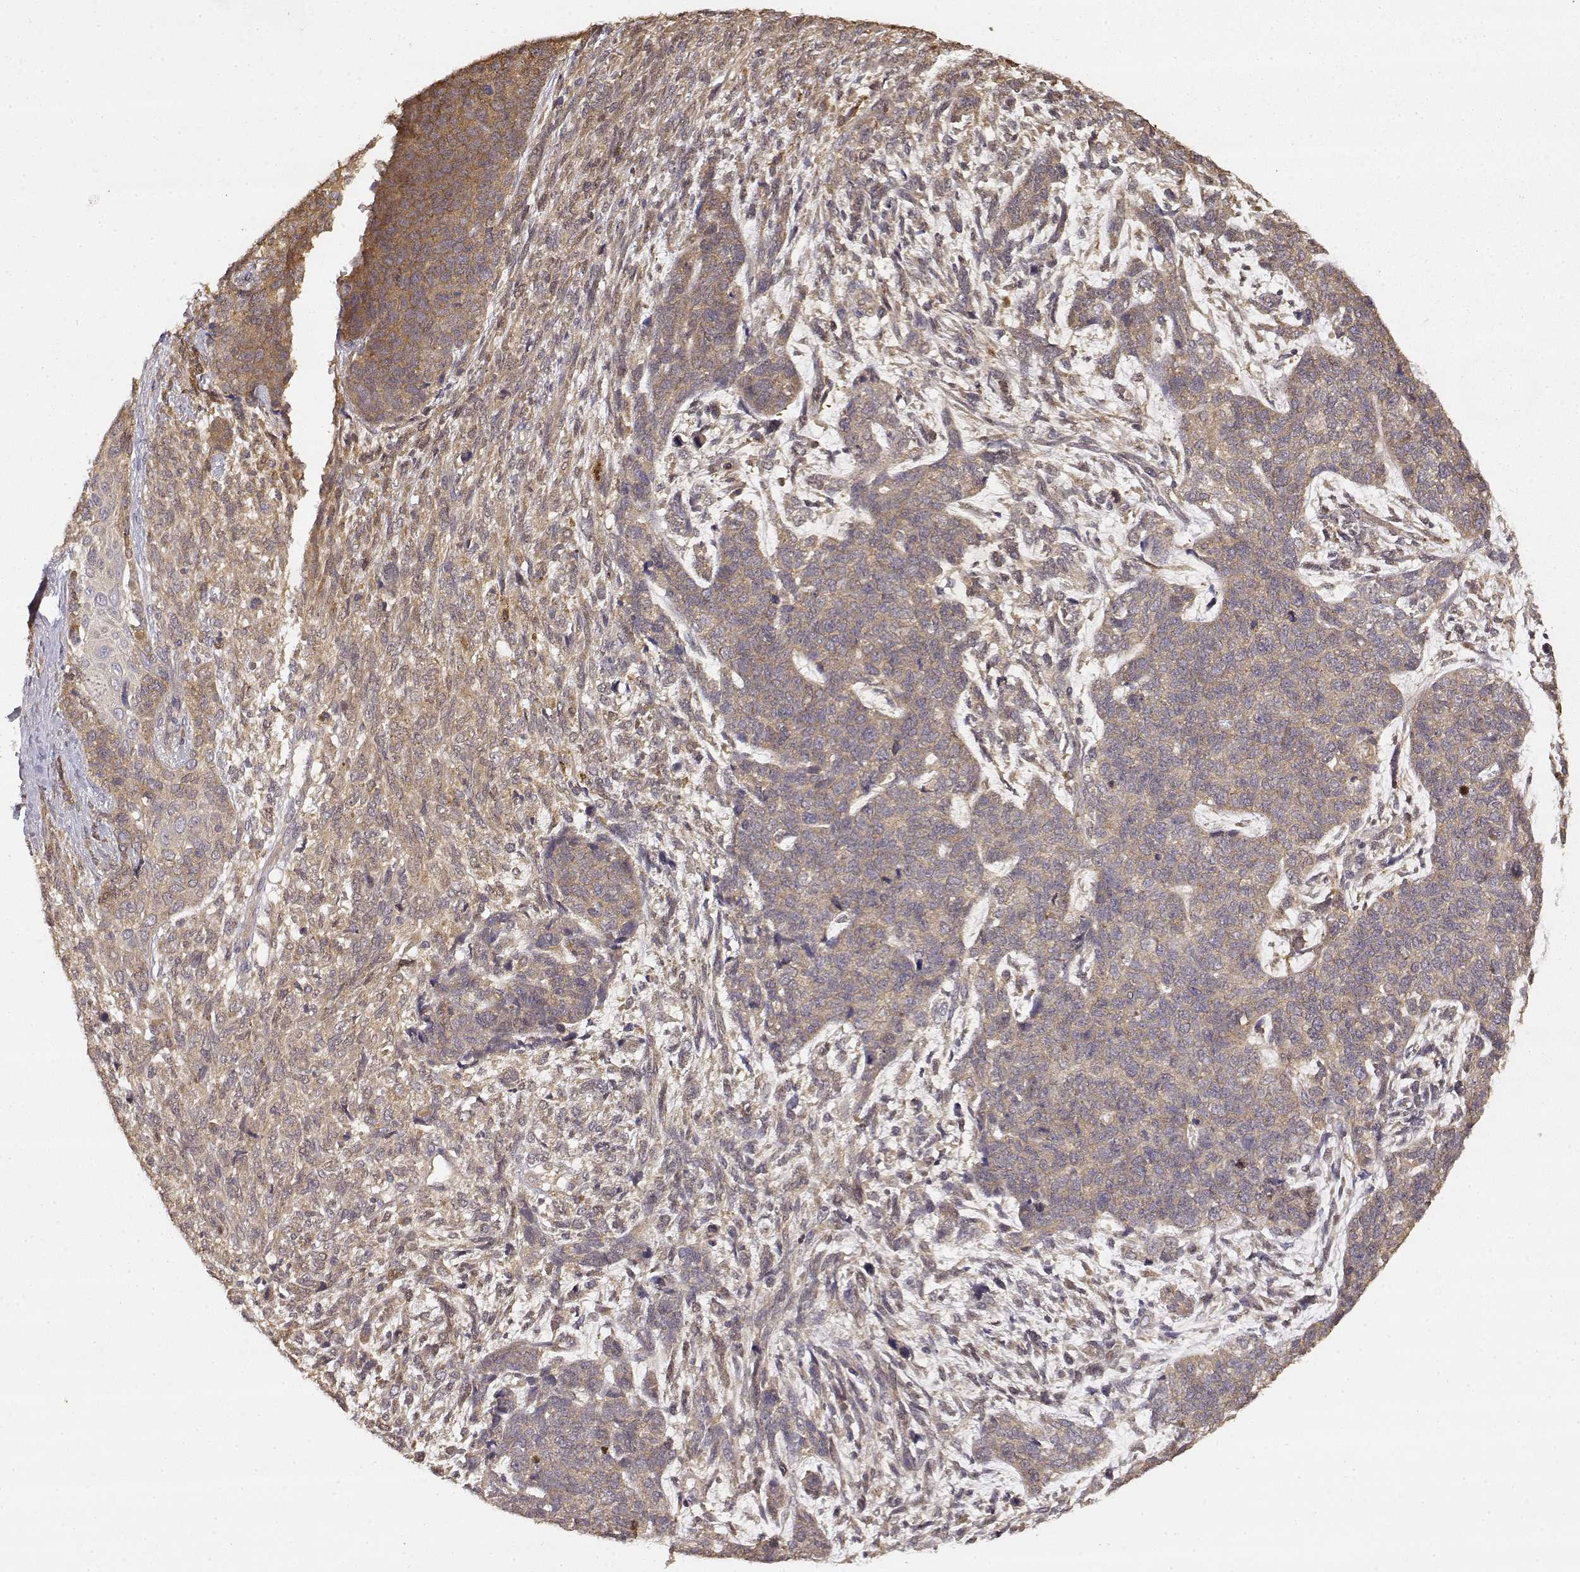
{"staining": {"intensity": "weak", "quantity": ">75%", "location": "cytoplasmic/membranous"}, "tissue": "cervical cancer", "cell_type": "Tumor cells", "image_type": "cancer", "snomed": [{"axis": "morphology", "description": "Squamous cell carcinoma, NOS"}, {"axis": "topography", "description": "Cervix"}], "caption": "Immunohistochemistry (IHC) micrograph of neoplastic tissue: squamous cell carcinoma (cervical) stained using immunohistochemistry shows low levels of weak protein expression localized specifically in the cytoplasmic/membranous of tumor cells, appearing as a cytoplasmic/membranous brown color.", "gene": "CRIM1", "patient": {"sex": "female", "age": 63}}